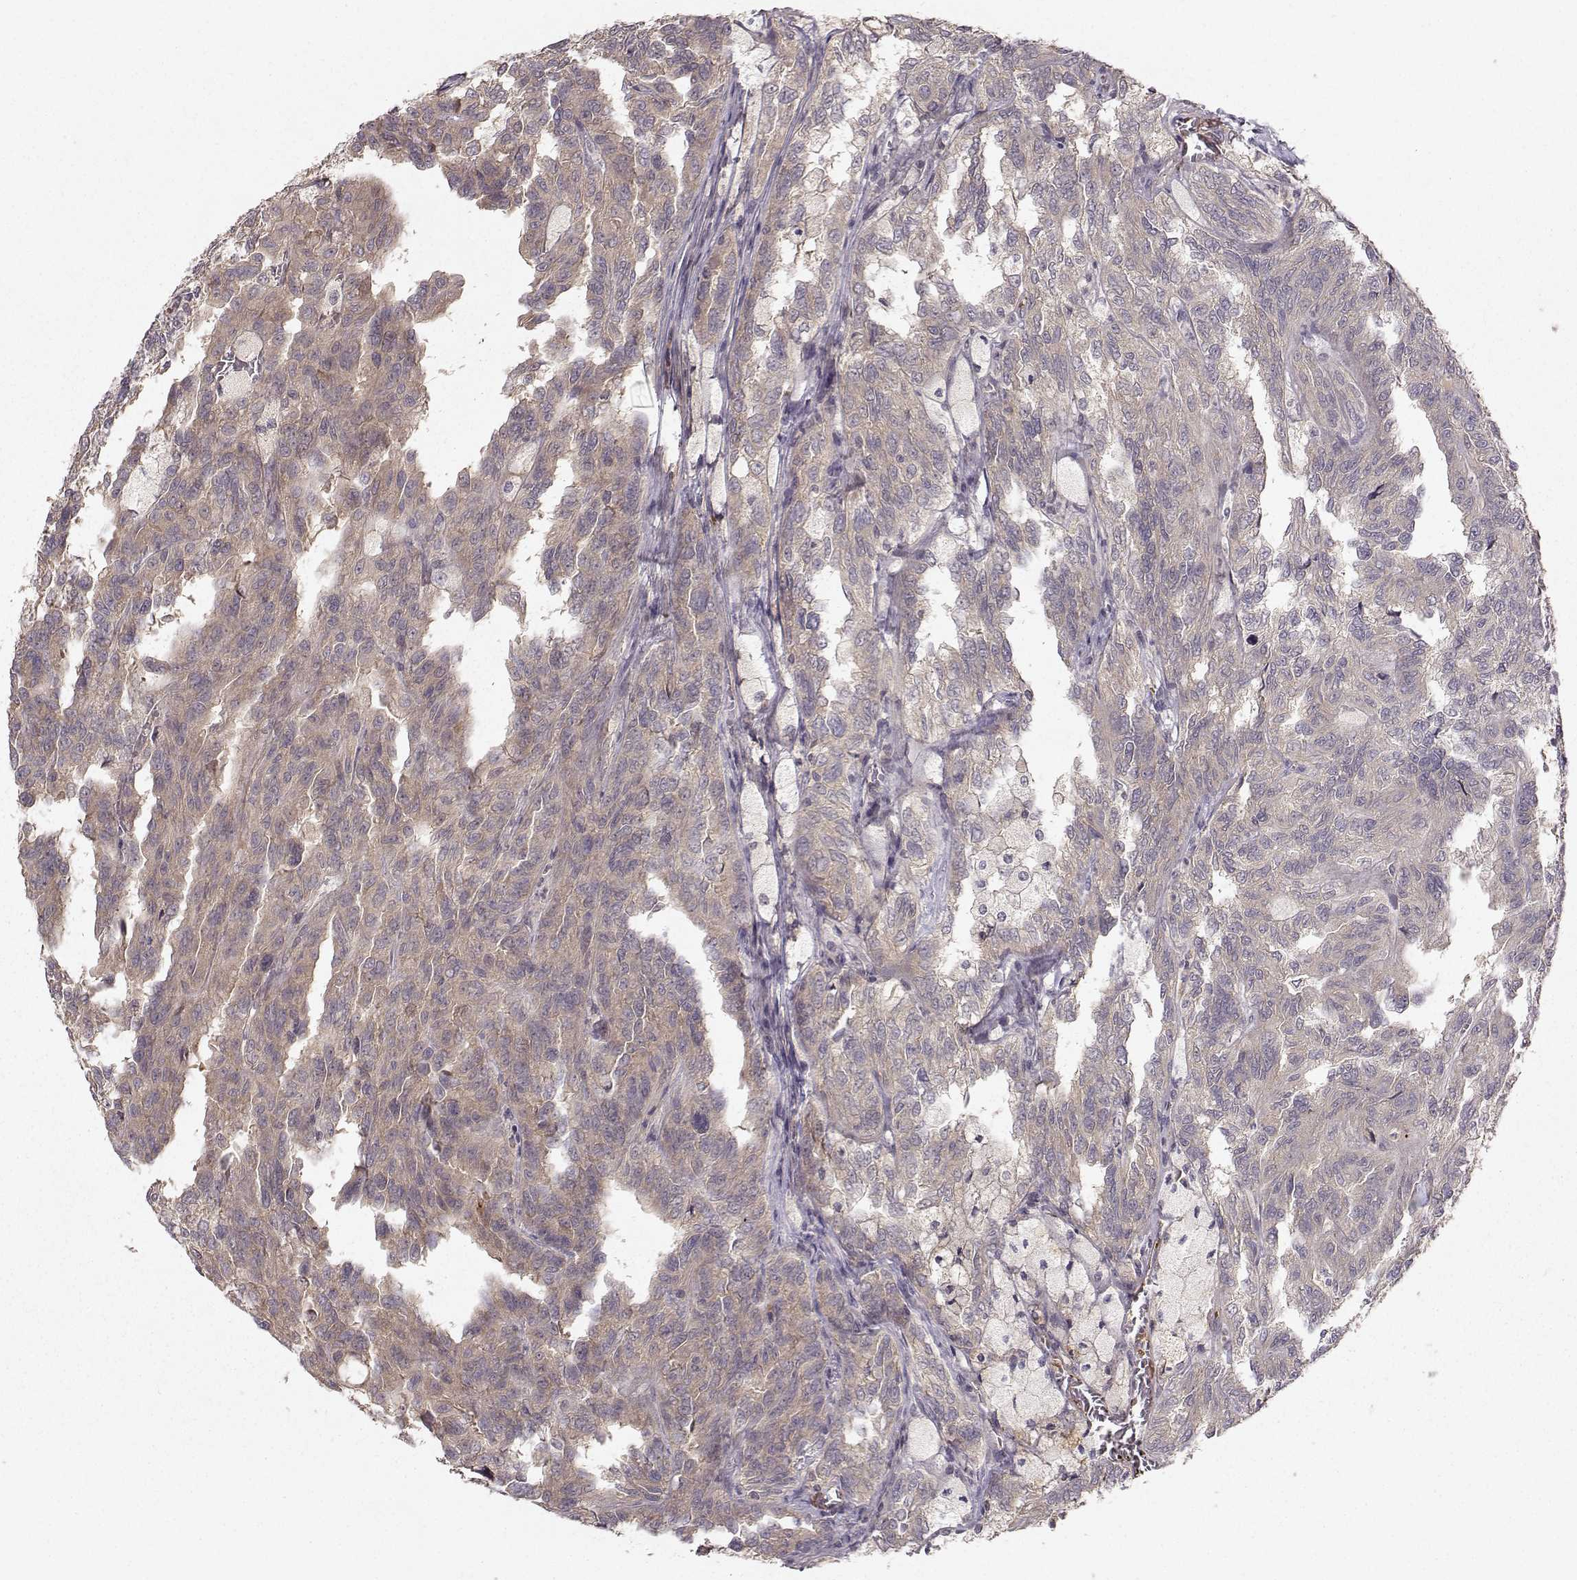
{"staining": {"intensity": "weak", "quantity": "<25%", "location": "cytoplasmic/membranous"}, "tissue": "renal cancer", "cell_type": "Tumor cells", "image_type": "cancer", "snomed": [{"axis": "morphology", "description": "Adenocarcinoma, NOS"}, {"axis": "topography", "description": "Kidney"}], "caption": "This is an immunohistochemistry image of human renal cancer. There is no staining in tumor cells.", "gene": "WNT6", "patient": {"sex": "male", "age": 79}}